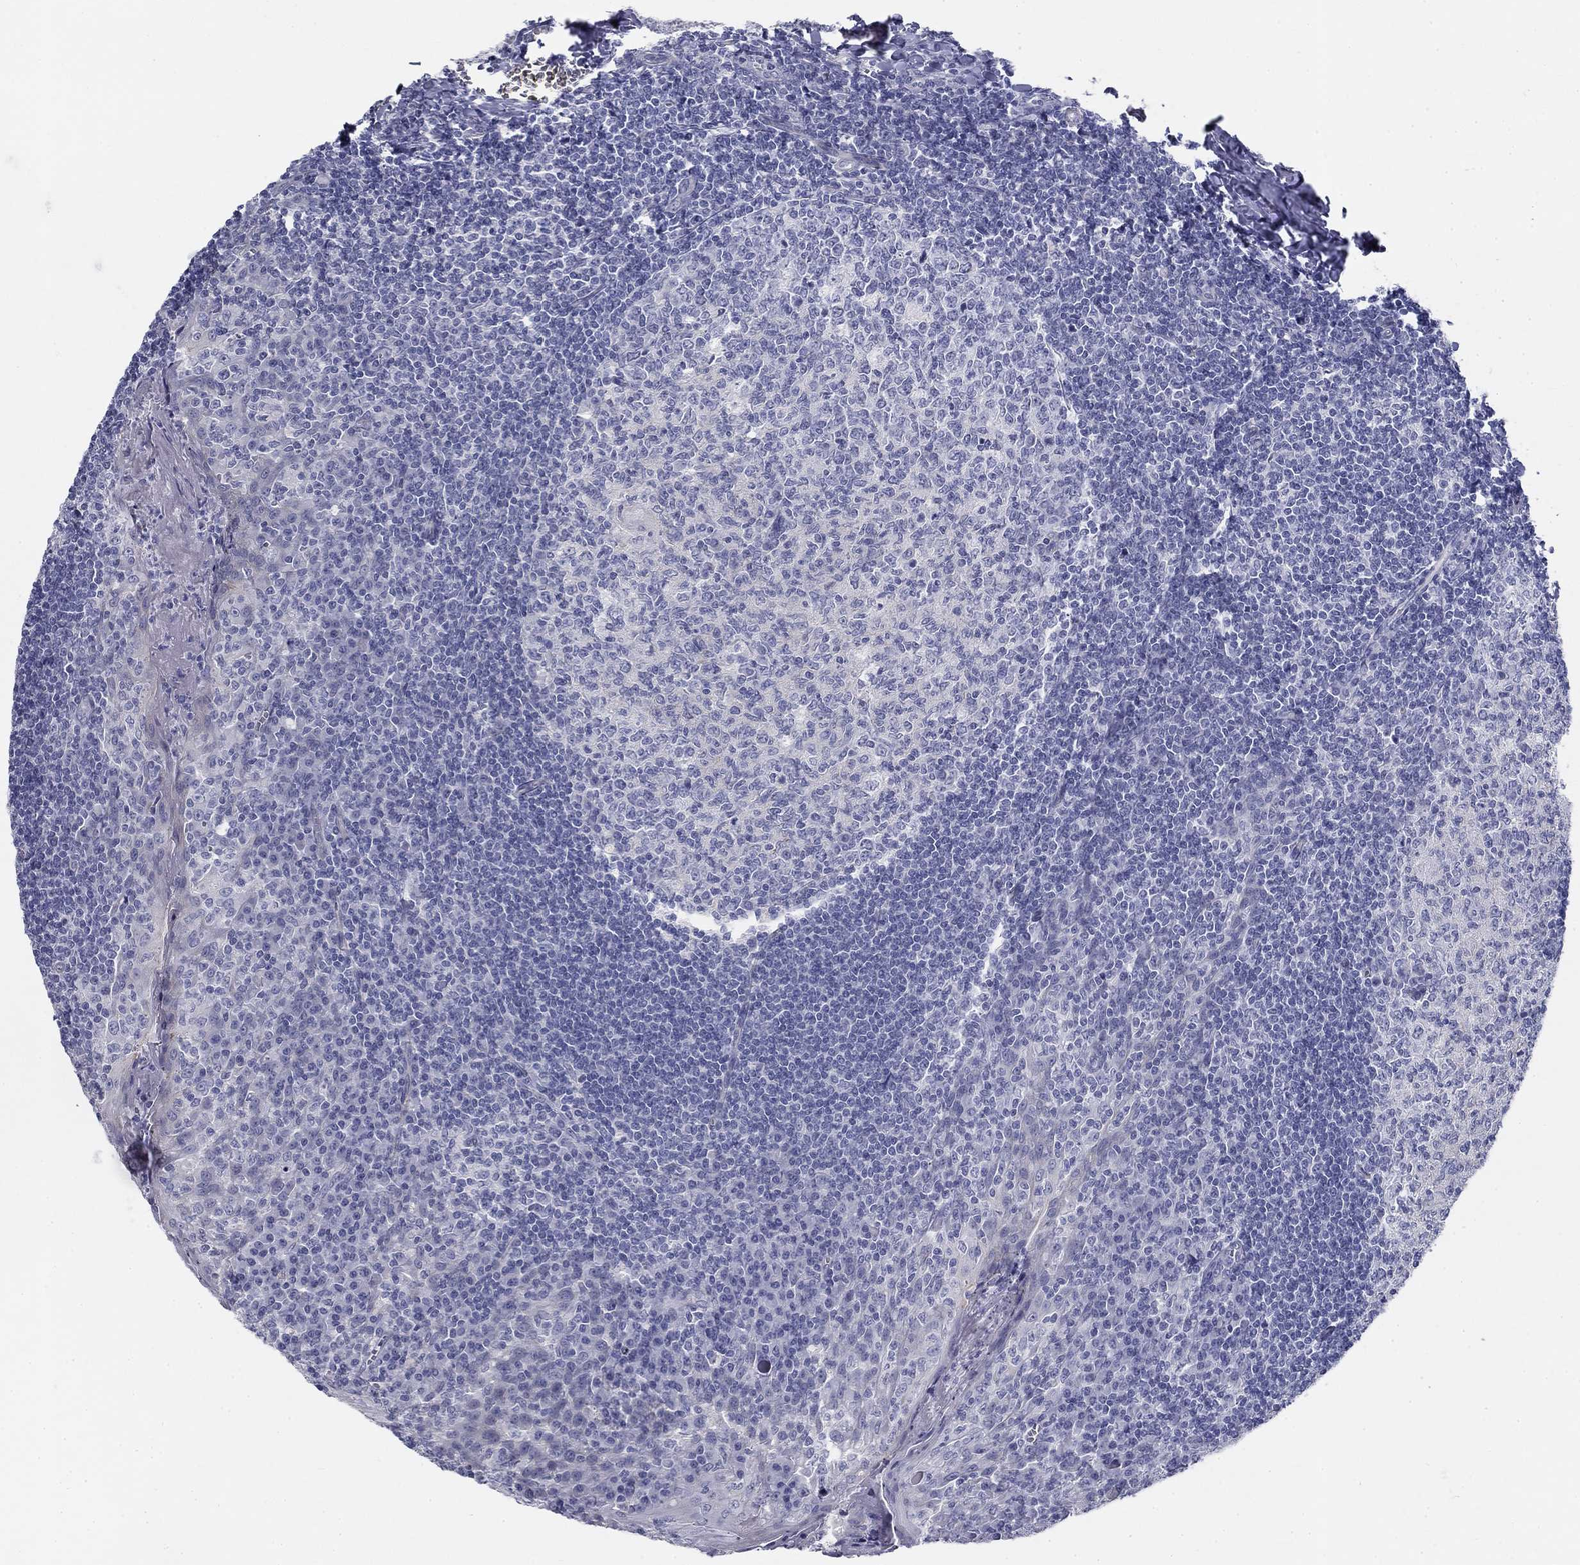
{"staining": {"intensity": "negative", "quantity": "none", "location": "none"}, "tissue": "tonsil", "cell_type": "Germinal center cells", "image_type": "normal", "snomed": [{"axis": "morphology", "description": "Normal tissue, NOS"}, {"axis": "topography", "description": "Tonsil"}], "caption": "High magnification brightfield microscopy of unremarkable tonsil stained with DAB (brown) and counterstained with hematoxylin (blue): germinal center cells show no significant staining. (DAB (3,3'-diaminobenzidine) immunohistochemistry (IHC) with hematoxylin counter stain).", "gene": "GALNTL5", "patient": {"sex": "female", "age": 13}}